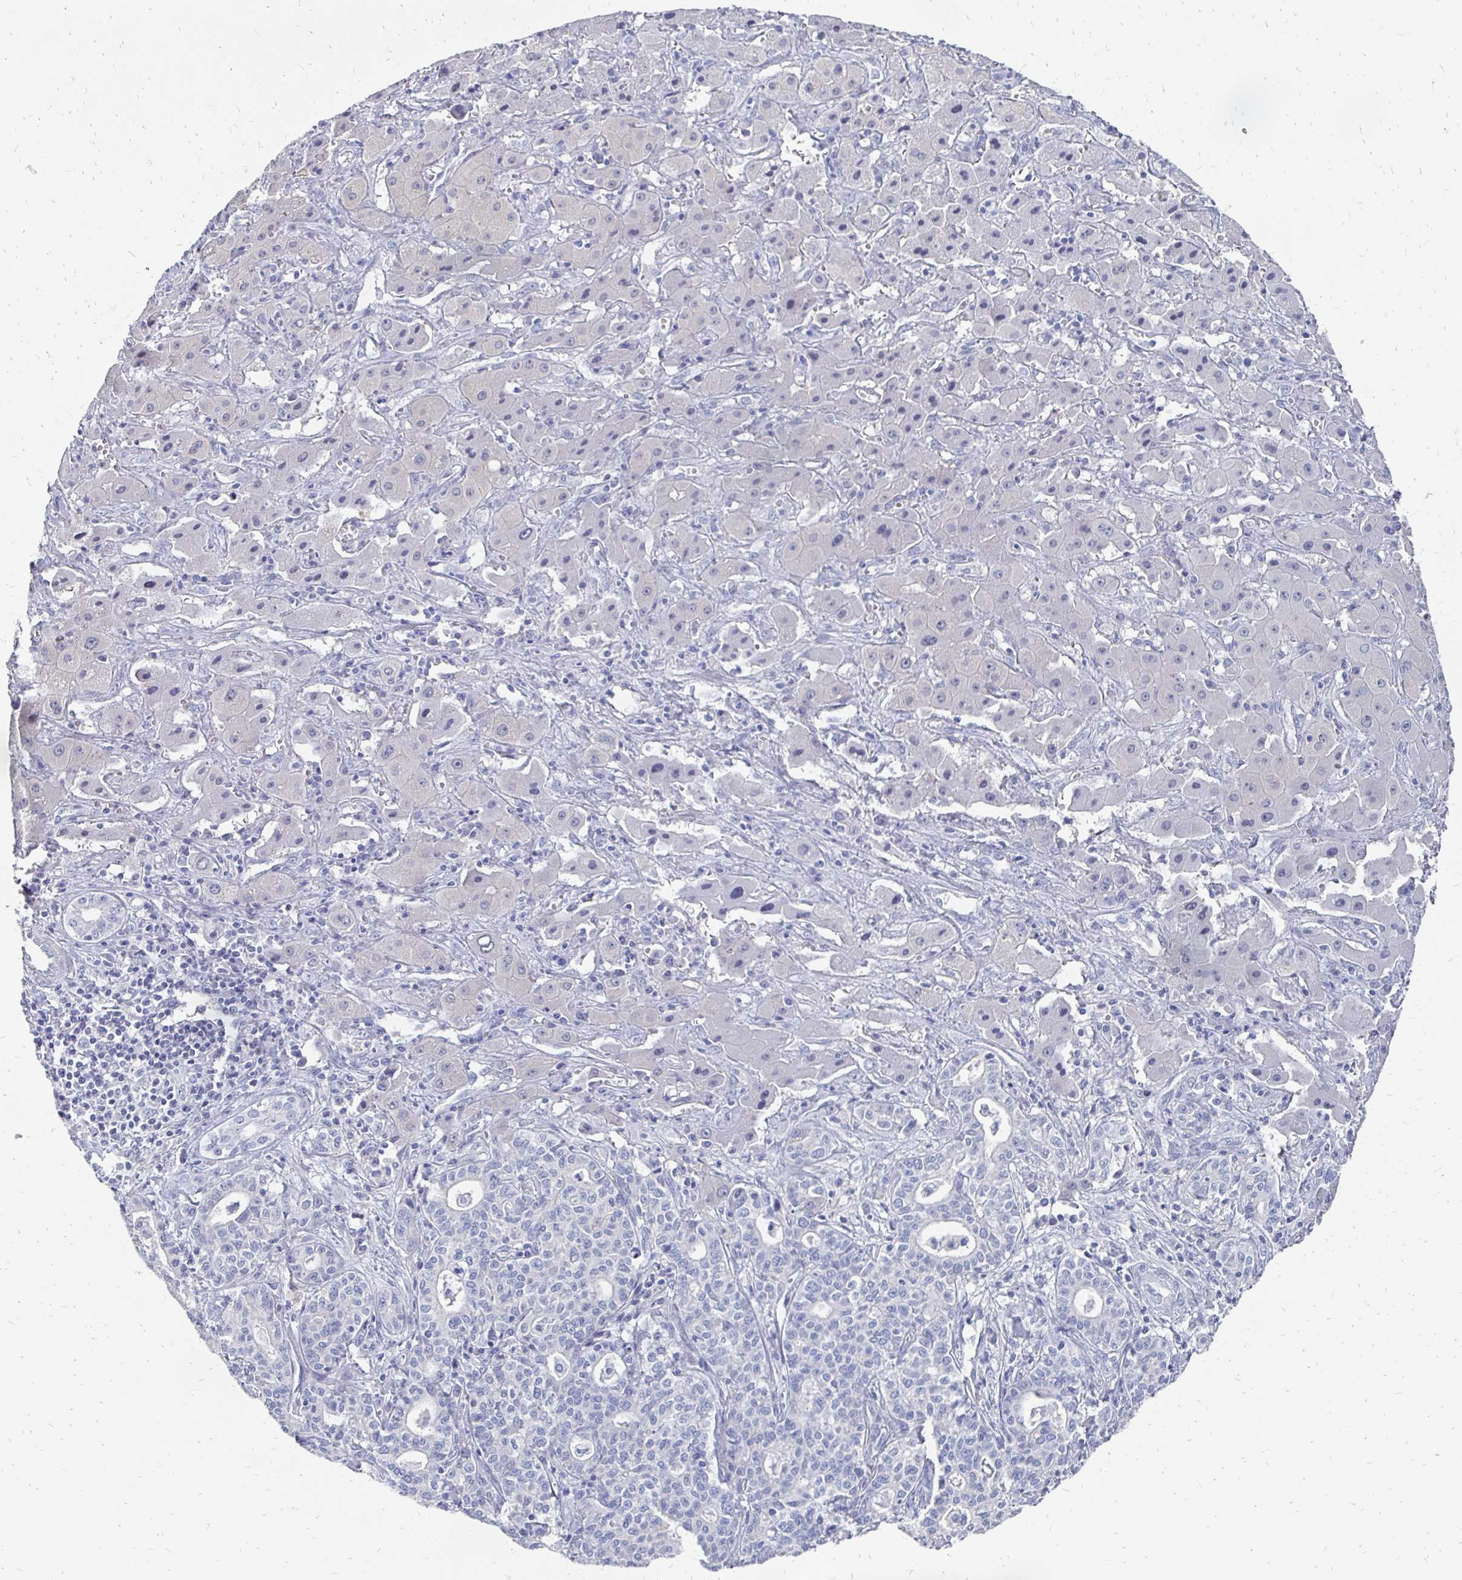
{"staining": {"intensity": "negative", "quantity": "none", "location": "none"}, "tissue": "liver cancer", "cell_type": "Tumor cells", "image_type": "cancer", "snomed": [{"axis": "morphology", "description": "Cholangiocarcinoma"}, {"axis": "topography", "description": "Liver"}], "caption": "This is an IHC histopathology image of cholangiocarcinoma (liver). There is no positivity in tumor cells.", "gene": "SYCP3", "patient": {"sex": "female", "age": 61}}